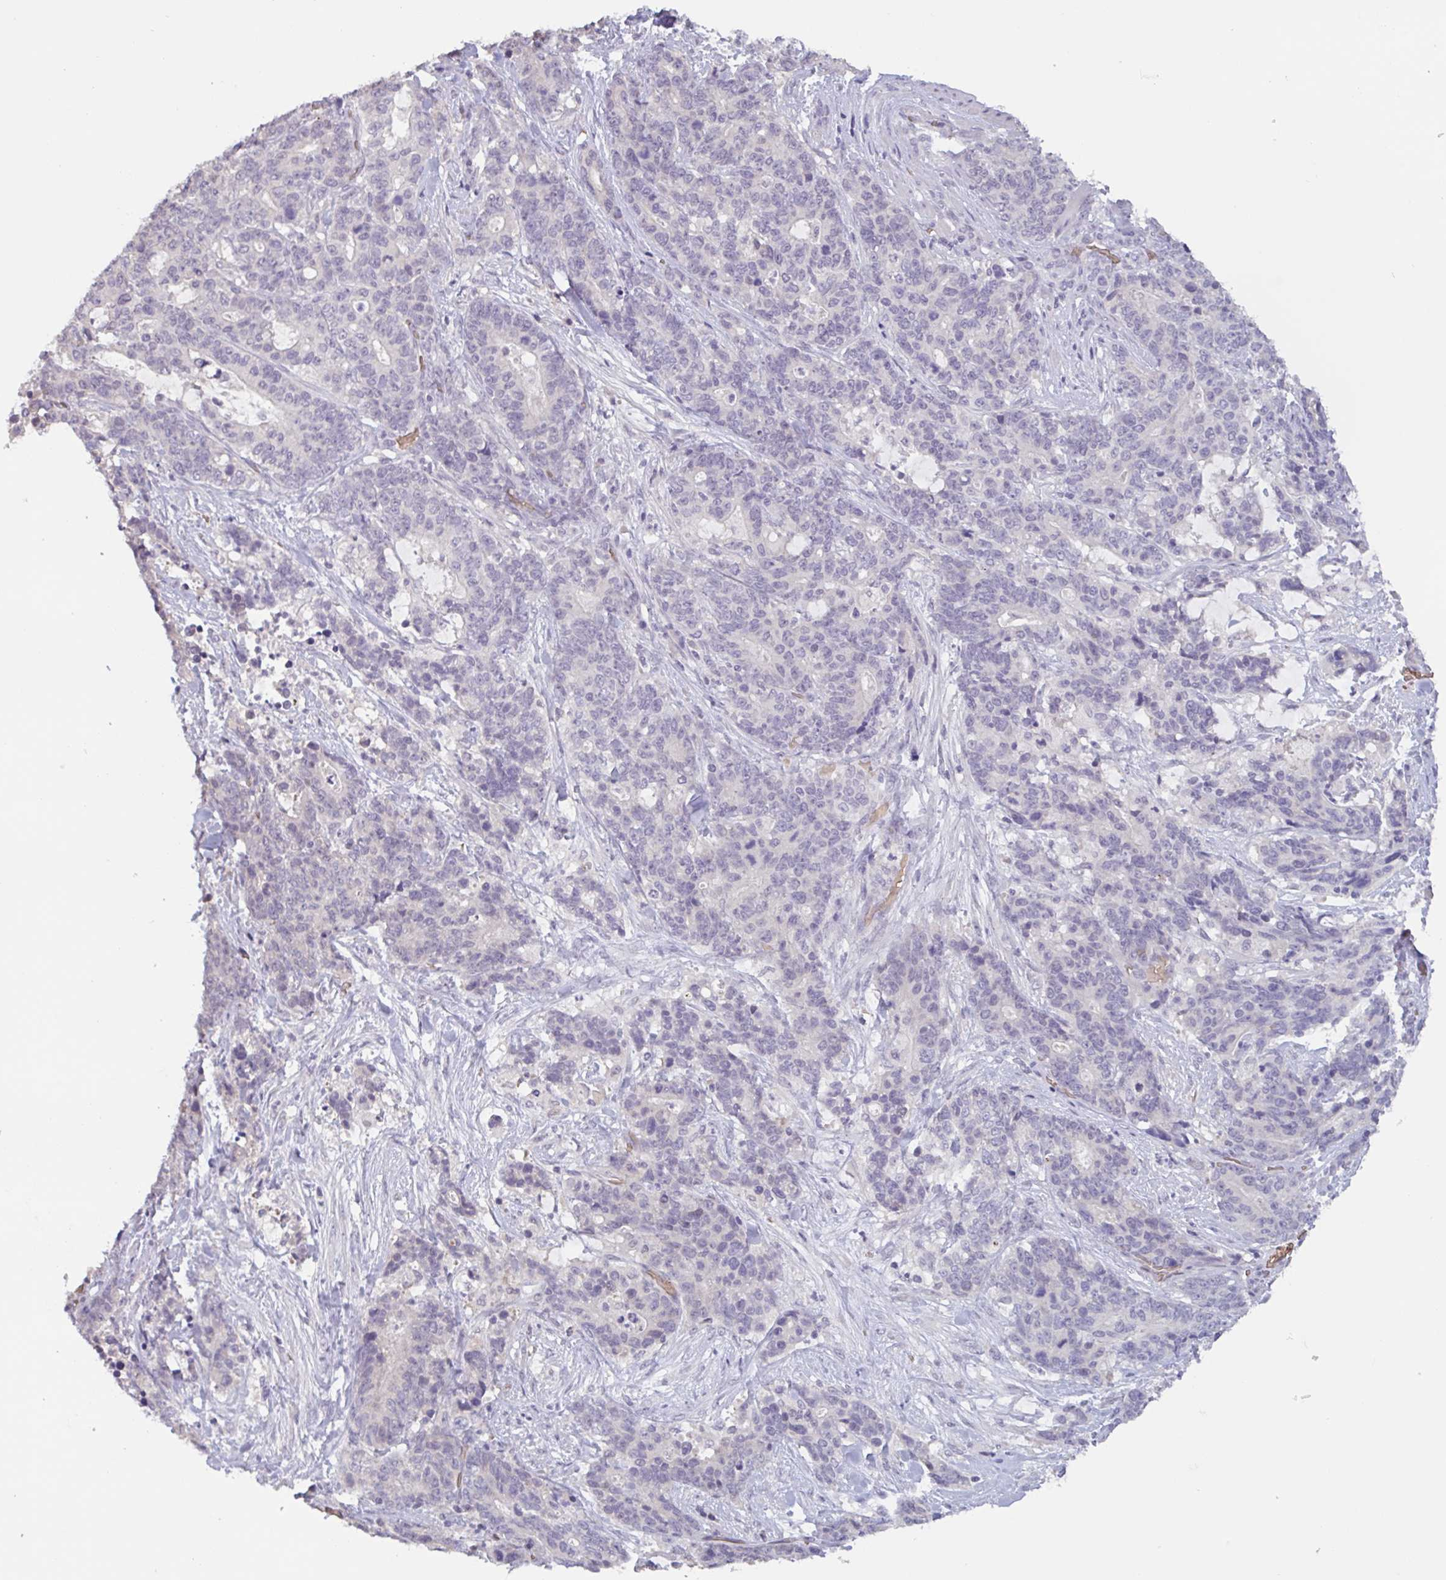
{"staining": {"intensity": "negative", "quantity": "none", "location": "none"}, "tissue": "stomach cancer", "cell_type": "Tumor cells", "image_type": "cancer", "snomed": [{"axis": "morphology", "description": "Normal tissue, NOS"}, {"axis": "morphology", "description": "Adenocarcinoma, NOS"}, {"axis": "topography", "description": "Stomach"}], "caption": "DAB immunohistochemical staining of human adenocarcinoma (stomach) demonstrates no significant staining in tumor cells.", "gene": "RHAG", "patient": {"sex": "female", "age": 64}}